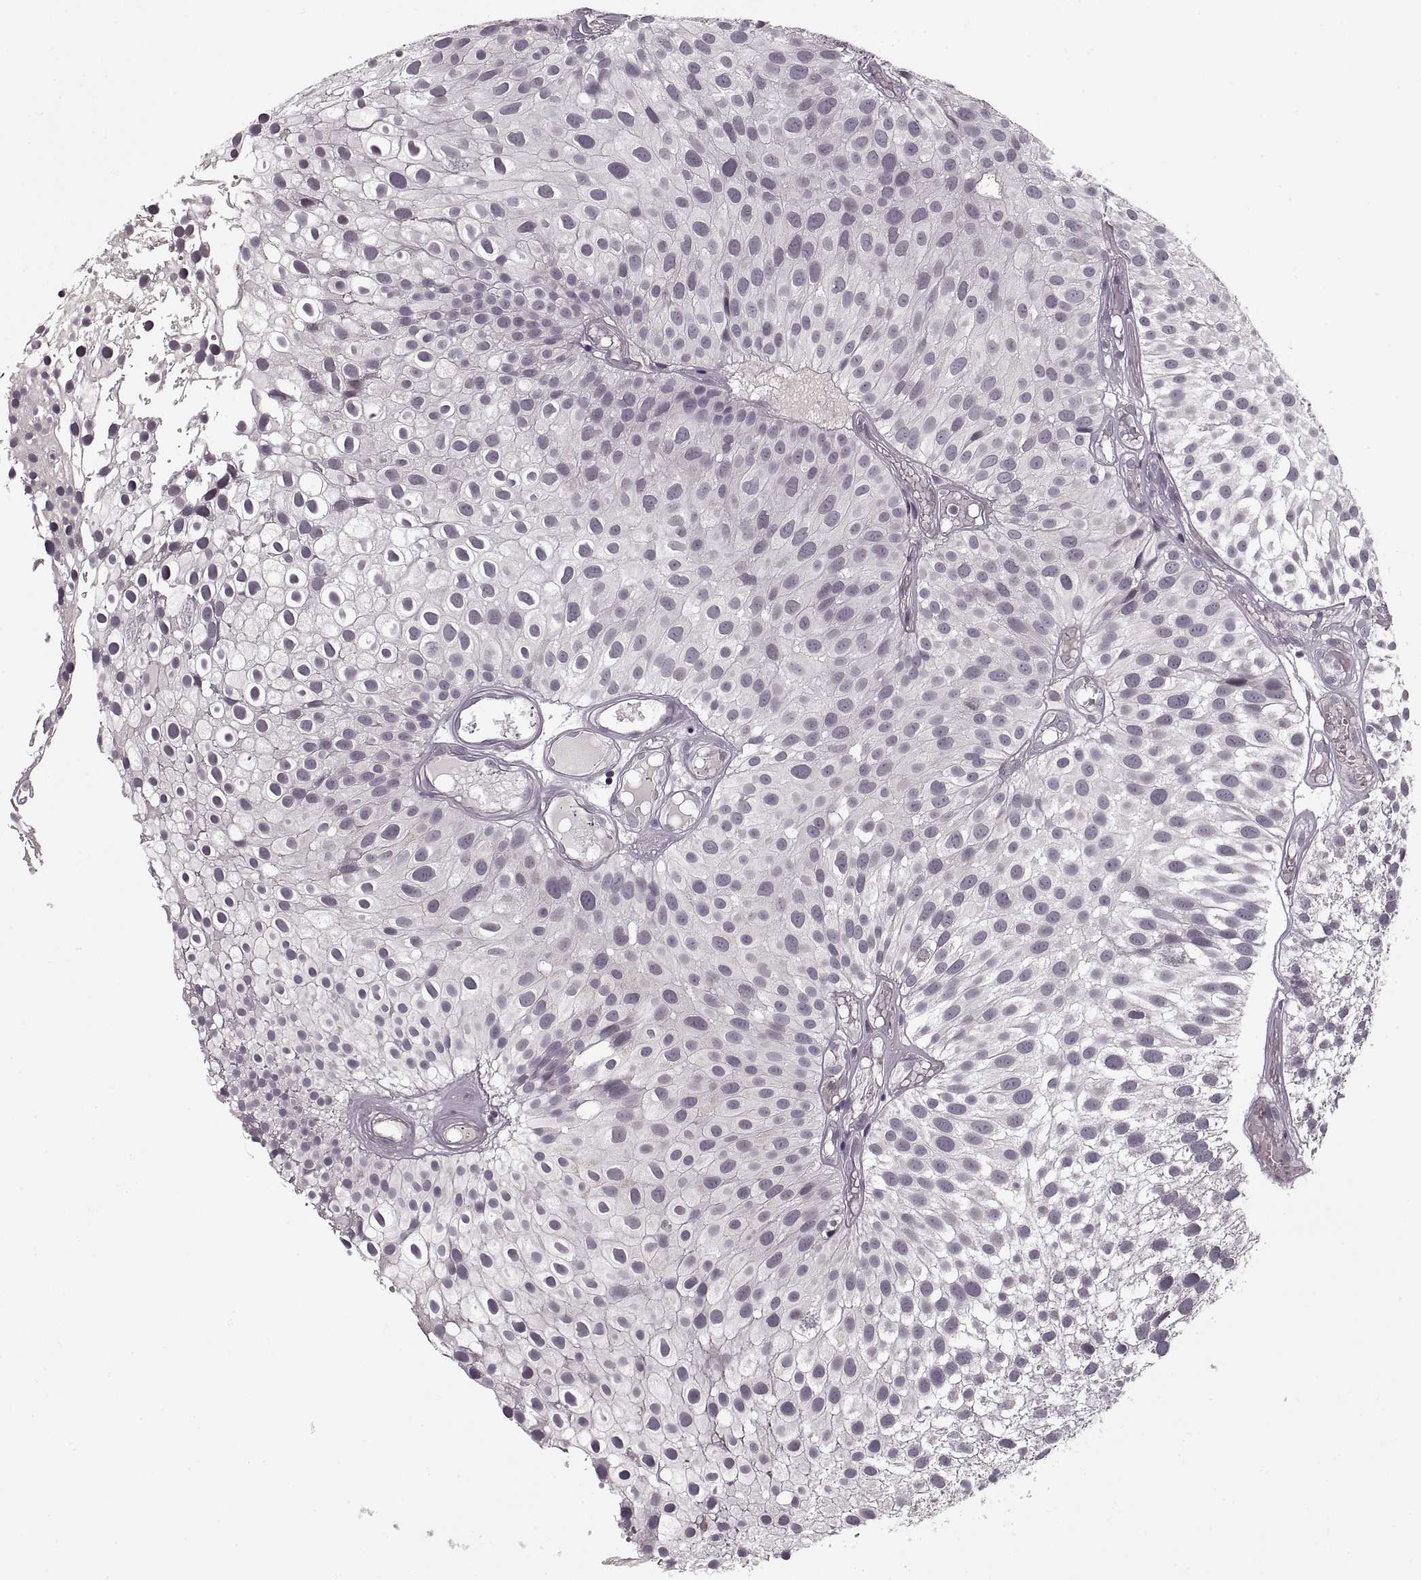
{"staining": {"intensity": "negative", "quantity": "none", "location": "none"}, "tissue": "urothelial cancer", "cell_type": "Tumor cells", "image_type": "cancer", "snomed": [{"axis": "morphology", "description": "Urothelial carcinoma, Low grade"}, {"axis": "topography", "description": "Urinary bladder"}], "caption": "This is a photomicrograph of immunohistochemistry staining of urothelial carcinoma (low-grade), which shows no expression in tumor cells. Nuclei are stained in blue.", "gene": "ASIC3", "patient": {"sex": "male", "age": 79}}